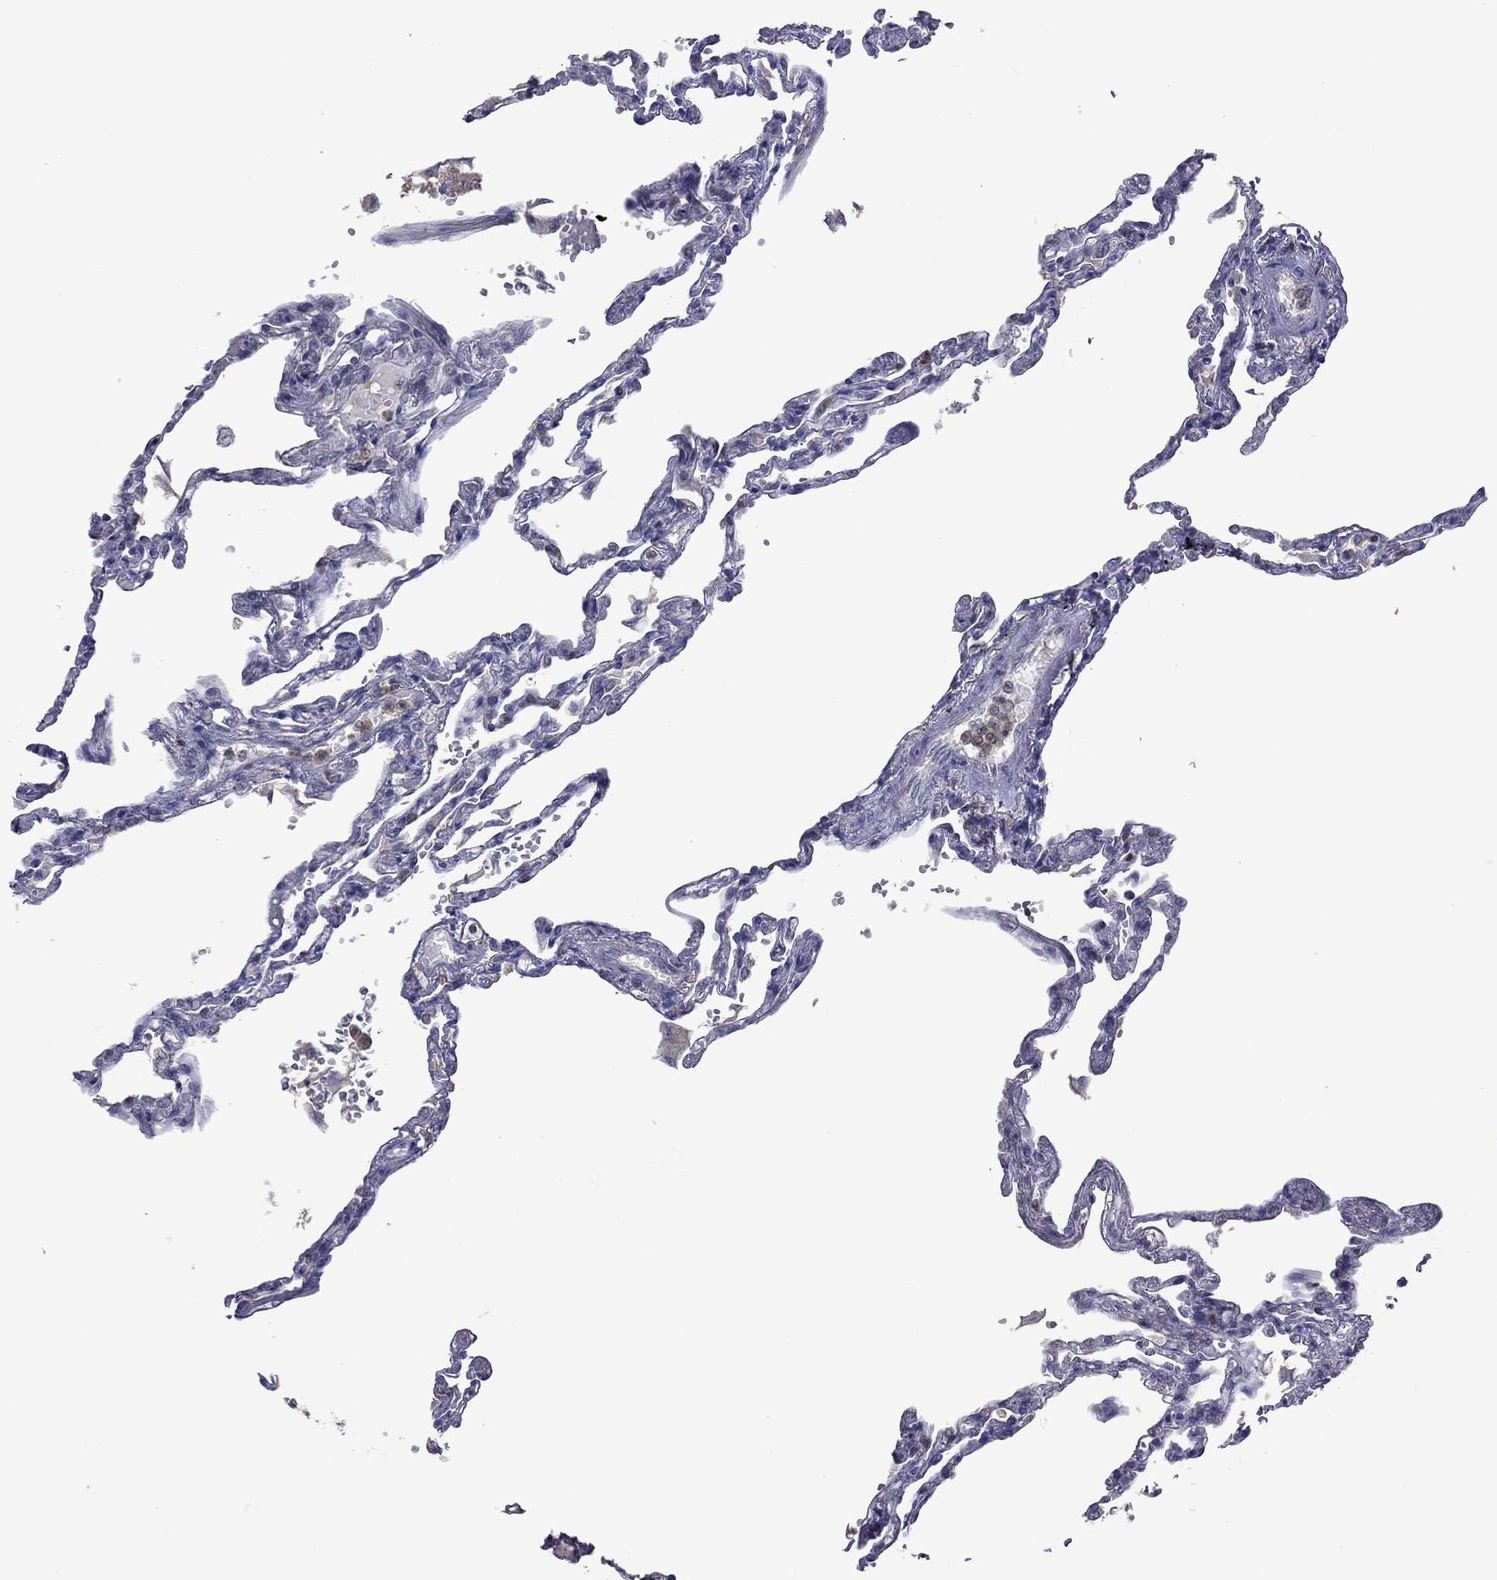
{"staining": {"intensity": "negative", "quantity": "none", "location": "none"}, "tissue": "lung", "cell_type": "Alveolar cells", "image_type": "normal", "snomed": [{"axis": "morphology", "description": "Normal tissue, NOS"}, {"axis": "topography", "description": "Lung"}], "caption": "IHC micrograph of normal human lung stained for a protein (brown), which shows no expression in alveolar cells.", "gene": "ENSG00000288520", "patient": {"sex": "male", "age": 78}}